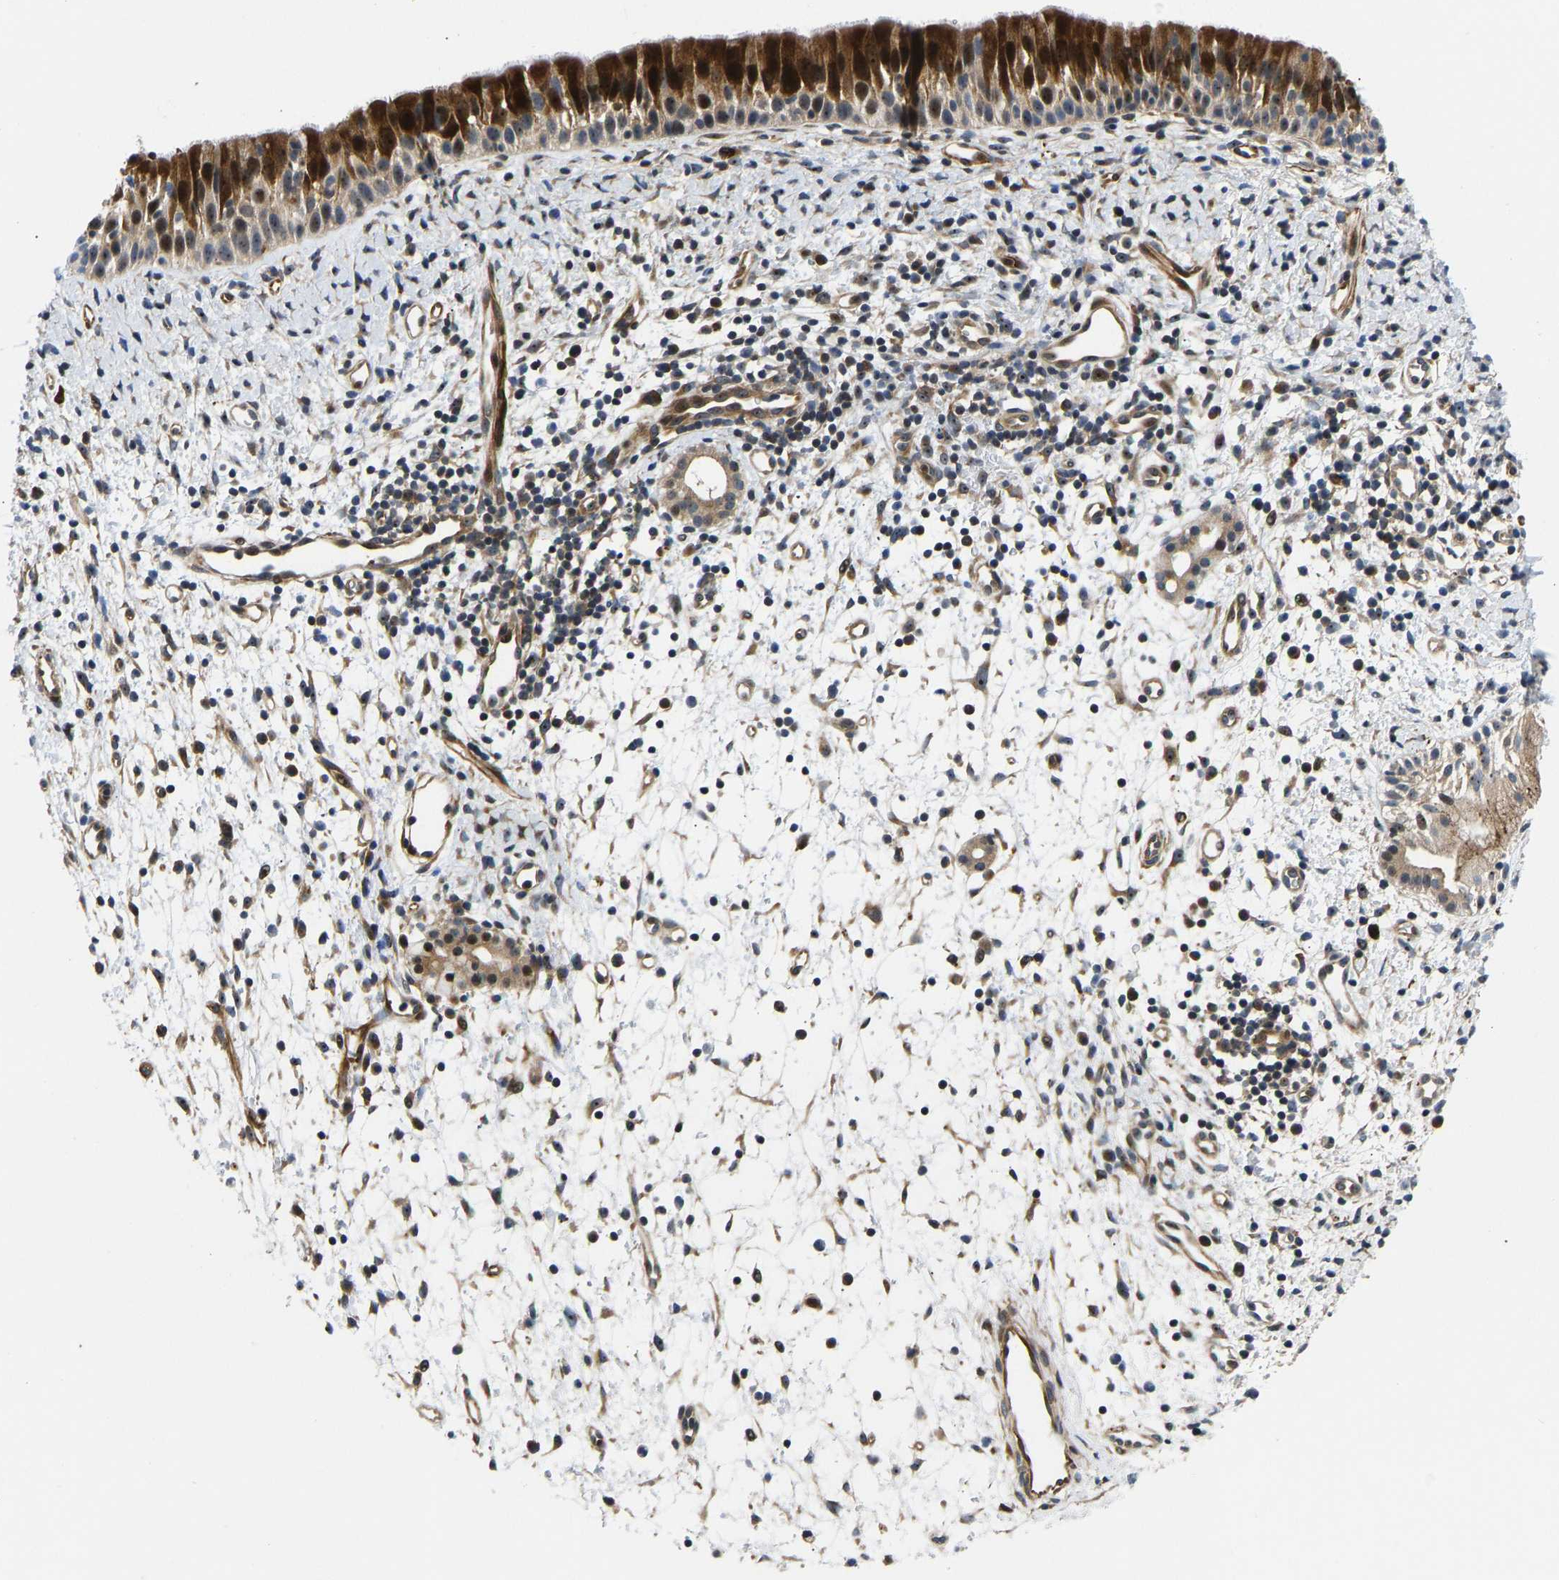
{"staining": {"intensity": "strong", "quantity": "25%-75%", "location": "cytoplasmic/membranous,nuclear"}, "tissue": "nasopharynx", "cell_type": "Respiratory epithelial cells", "image_type": "normal", "snomed": [{"axis": "morphology", "description": "Normal tissue, NOS"}, {"axis": "topography", "description": "Nasopharynx"}], "caption": "Immunohistochemical staining of benign nasopharynx reveals strong cytoplasmic/membranous,nuclear protein positivity in about 25%-75% of respiratory epithelial cells. The staining is performed using DAB (3,3'-diaminobenzidine) brown chromogen to label protein expression. The nuclei are counter-stained blue using hematoxylin.", "gene": "RESF1", "patient": {"sex": "male", "age": 22}}